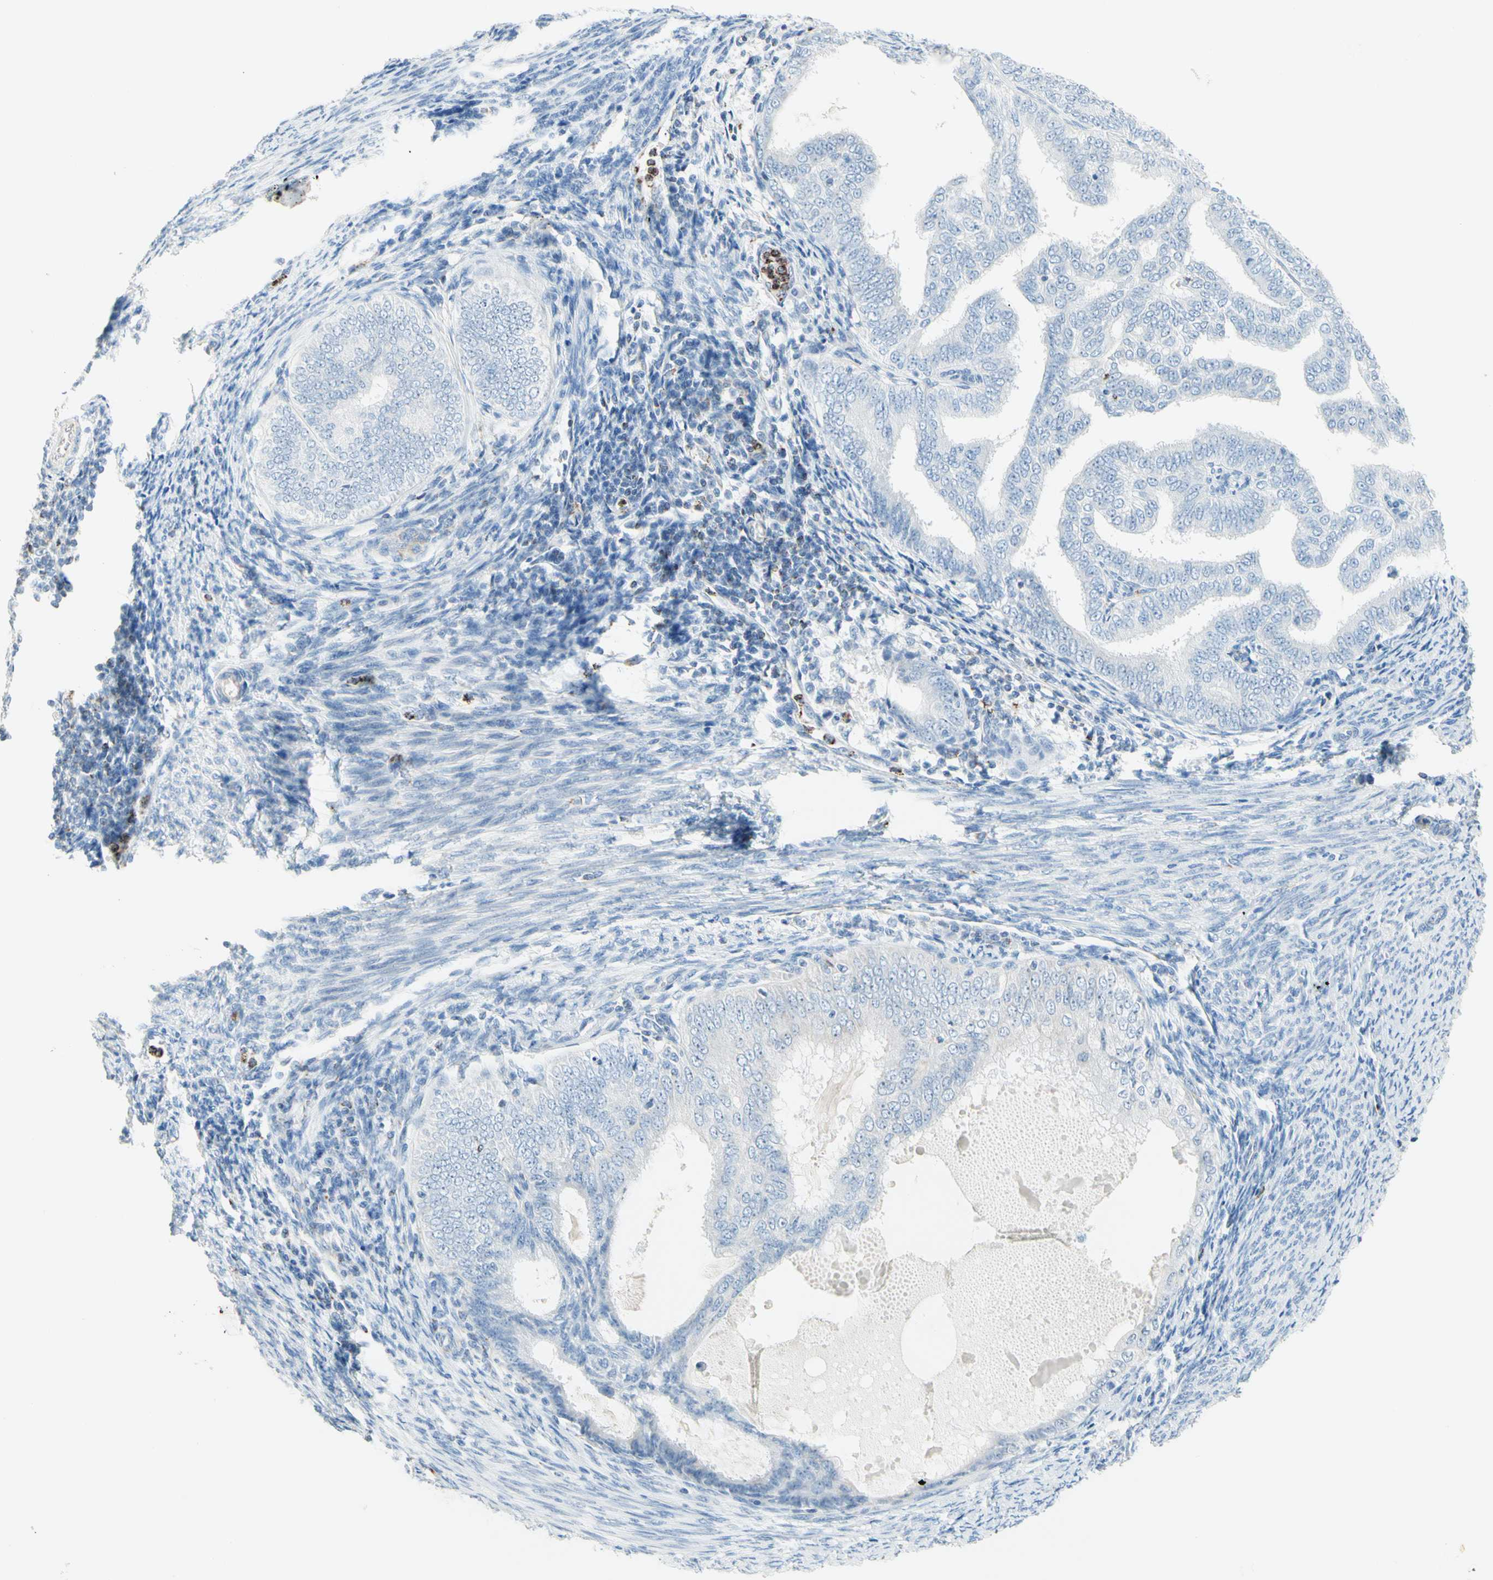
{"staining": {"intensity": "negative", "quantity": "none", "location": "none"}, "tissue": "endometrial cancer", "cell_type": "Tumor cells", "image_type": "cancer", "snomed": [{"axis": "morphology", "description": "Adenocarcinoma, NOS"}, {"axis": "topography", "description": "Endometrium"}], "caption": "Immunohistochemistry (IHC) micrograph of adenocarcinoma (endometrial) stained for a protein (brown), which exhibits no expression in tumor cells.", "gene": "CYSLTR1", "patient": {"sex": "female", "age": 58}}